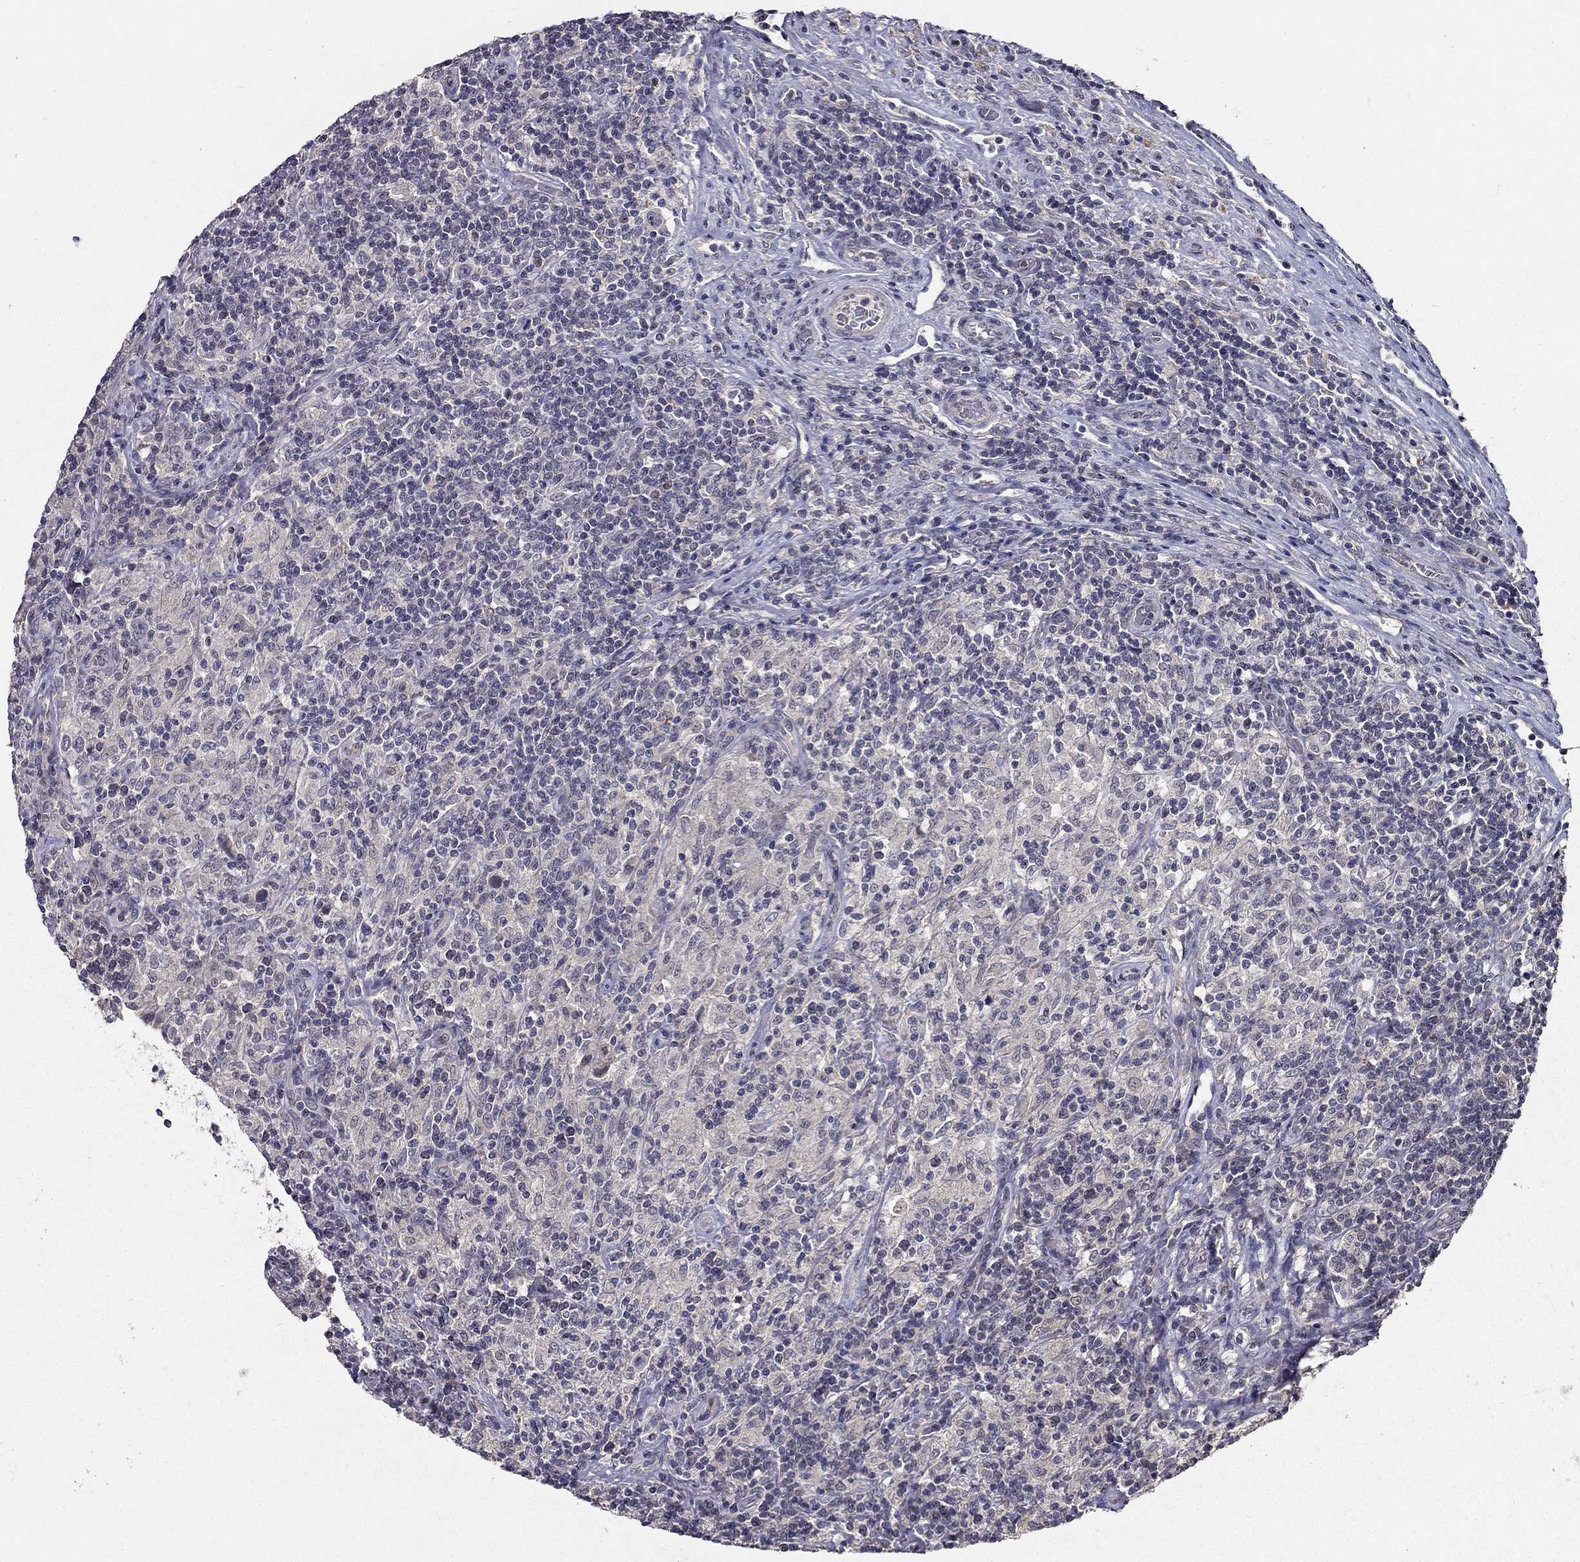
{"staining": {"intensity": "negative", "quantity": "none", "location": "none"}, "tissue": "lymphoma", "cell_type": "Tumor cells", "image_type": "cancer", "snomed": [{"axis": "morphology", "description": "Hodgkin's disease, NOS"}, {"axis": "topography", "description": "Lymph node"}], "caption": "High magnification brightfield microscopy of Hodgkin's disease stained with DAB (3,3'-diaminobenzidine) (brown) and counterstained with hematoxylin (blue): tumor cells show no significant staining. (Stains: DAB (3,3'-diaminobenzidine) immunohistochemistry (IHC) with hematoxylin counter stain, Microscopy: brightfield microscopy at high magnification).", "gene": "ESR2", "patient": {"sex": "male", "age": 70}}